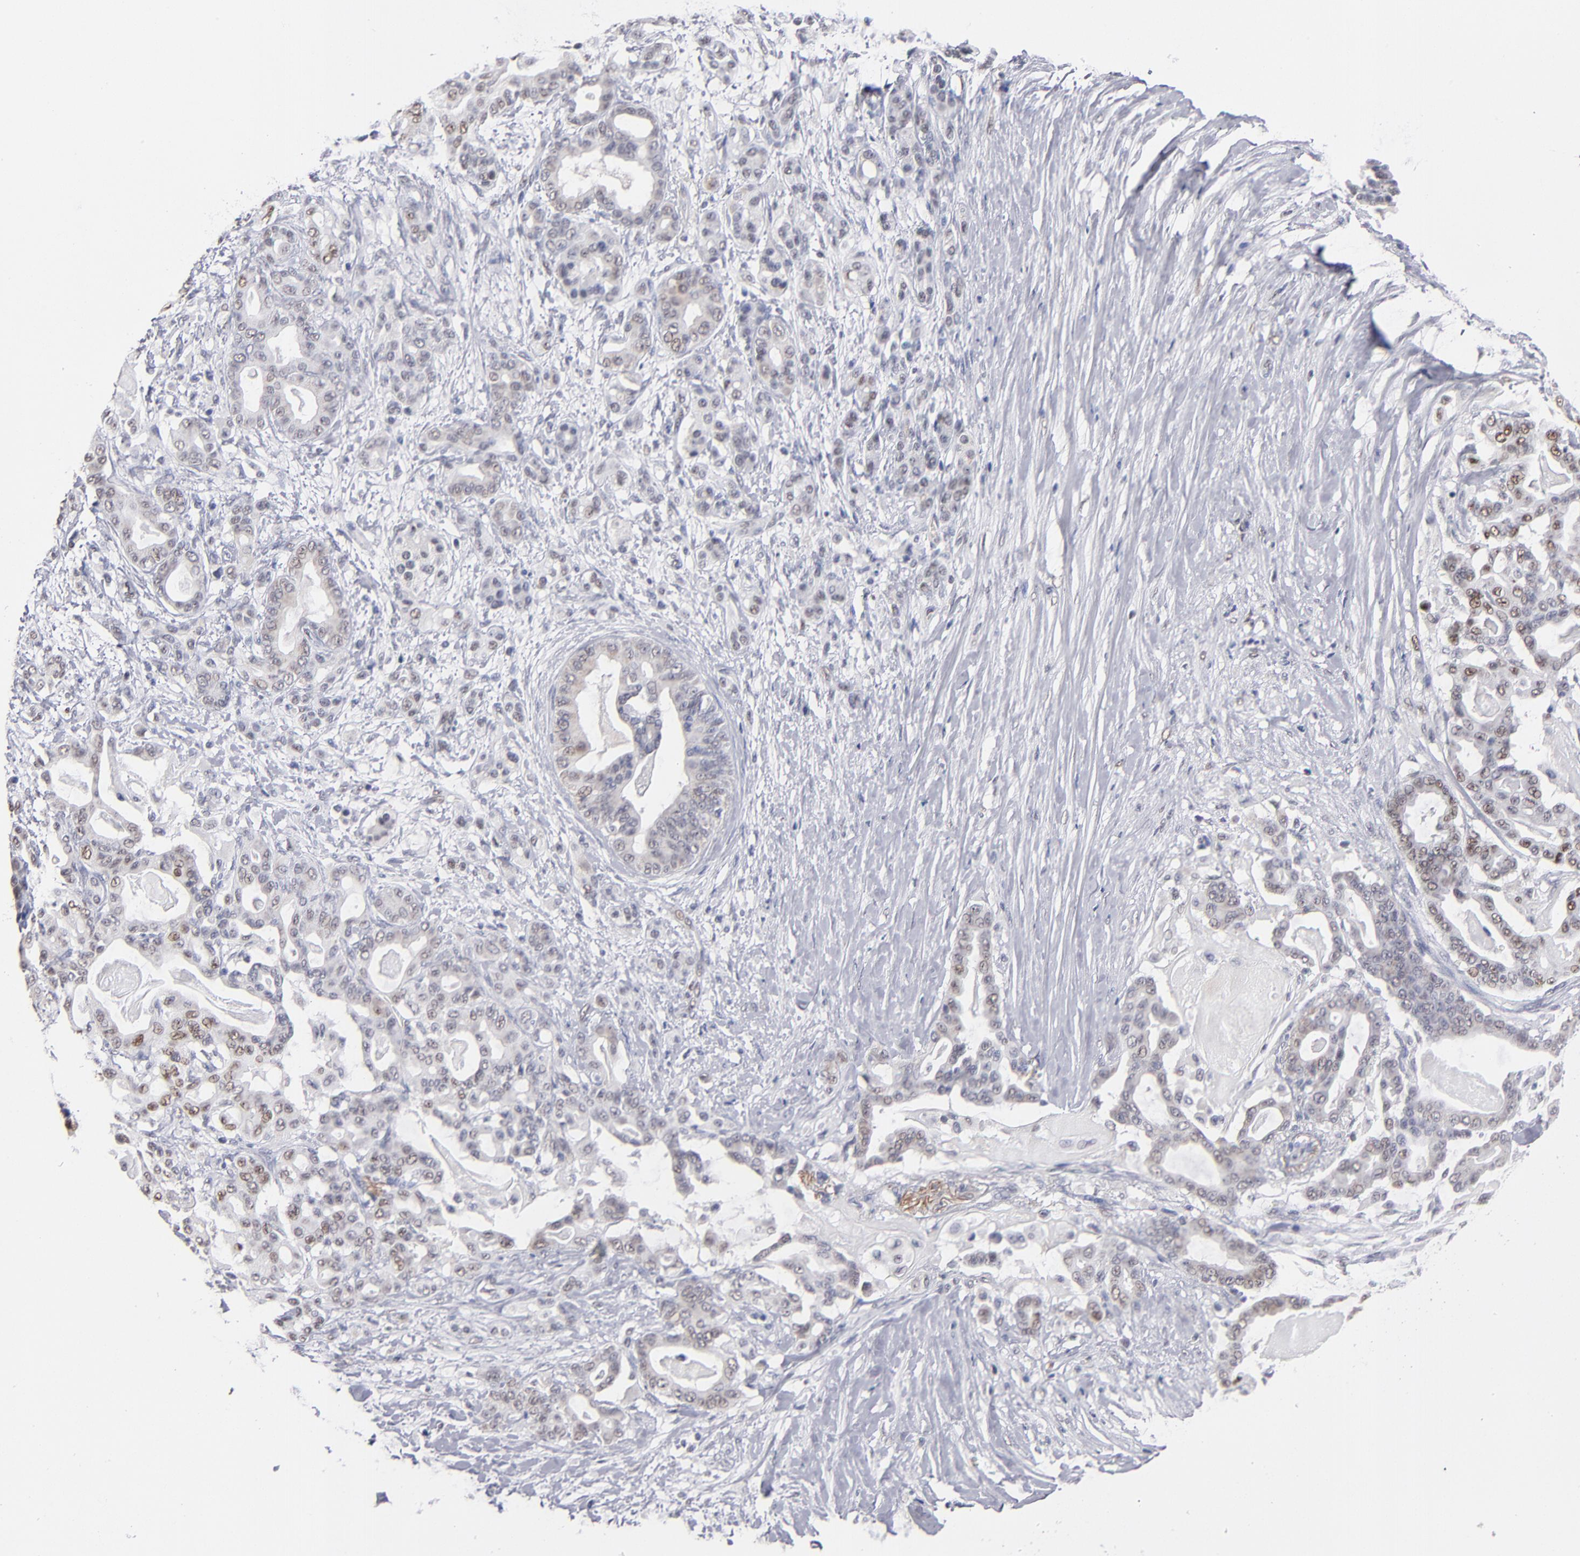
{"staining": {"intensity": "weak", "quantity": "<25%", "location": "nuclear"}, "tissue": "pancreatic cancer", "cell_type": "Tumor cells", "image_type": "cancer", "snomed": [{"axis": "morphology", "description": "Adenocarcinoma, NOS"}, {"axis": "topography", "description": "Pancreas"}], "caption": "A high-resolution micrograph shows IHC staining of pancreatic cancer, which shows no significant expression in tumor cells.", "gene": "MN1", "patient": {"sex": "male", "age": 63}}